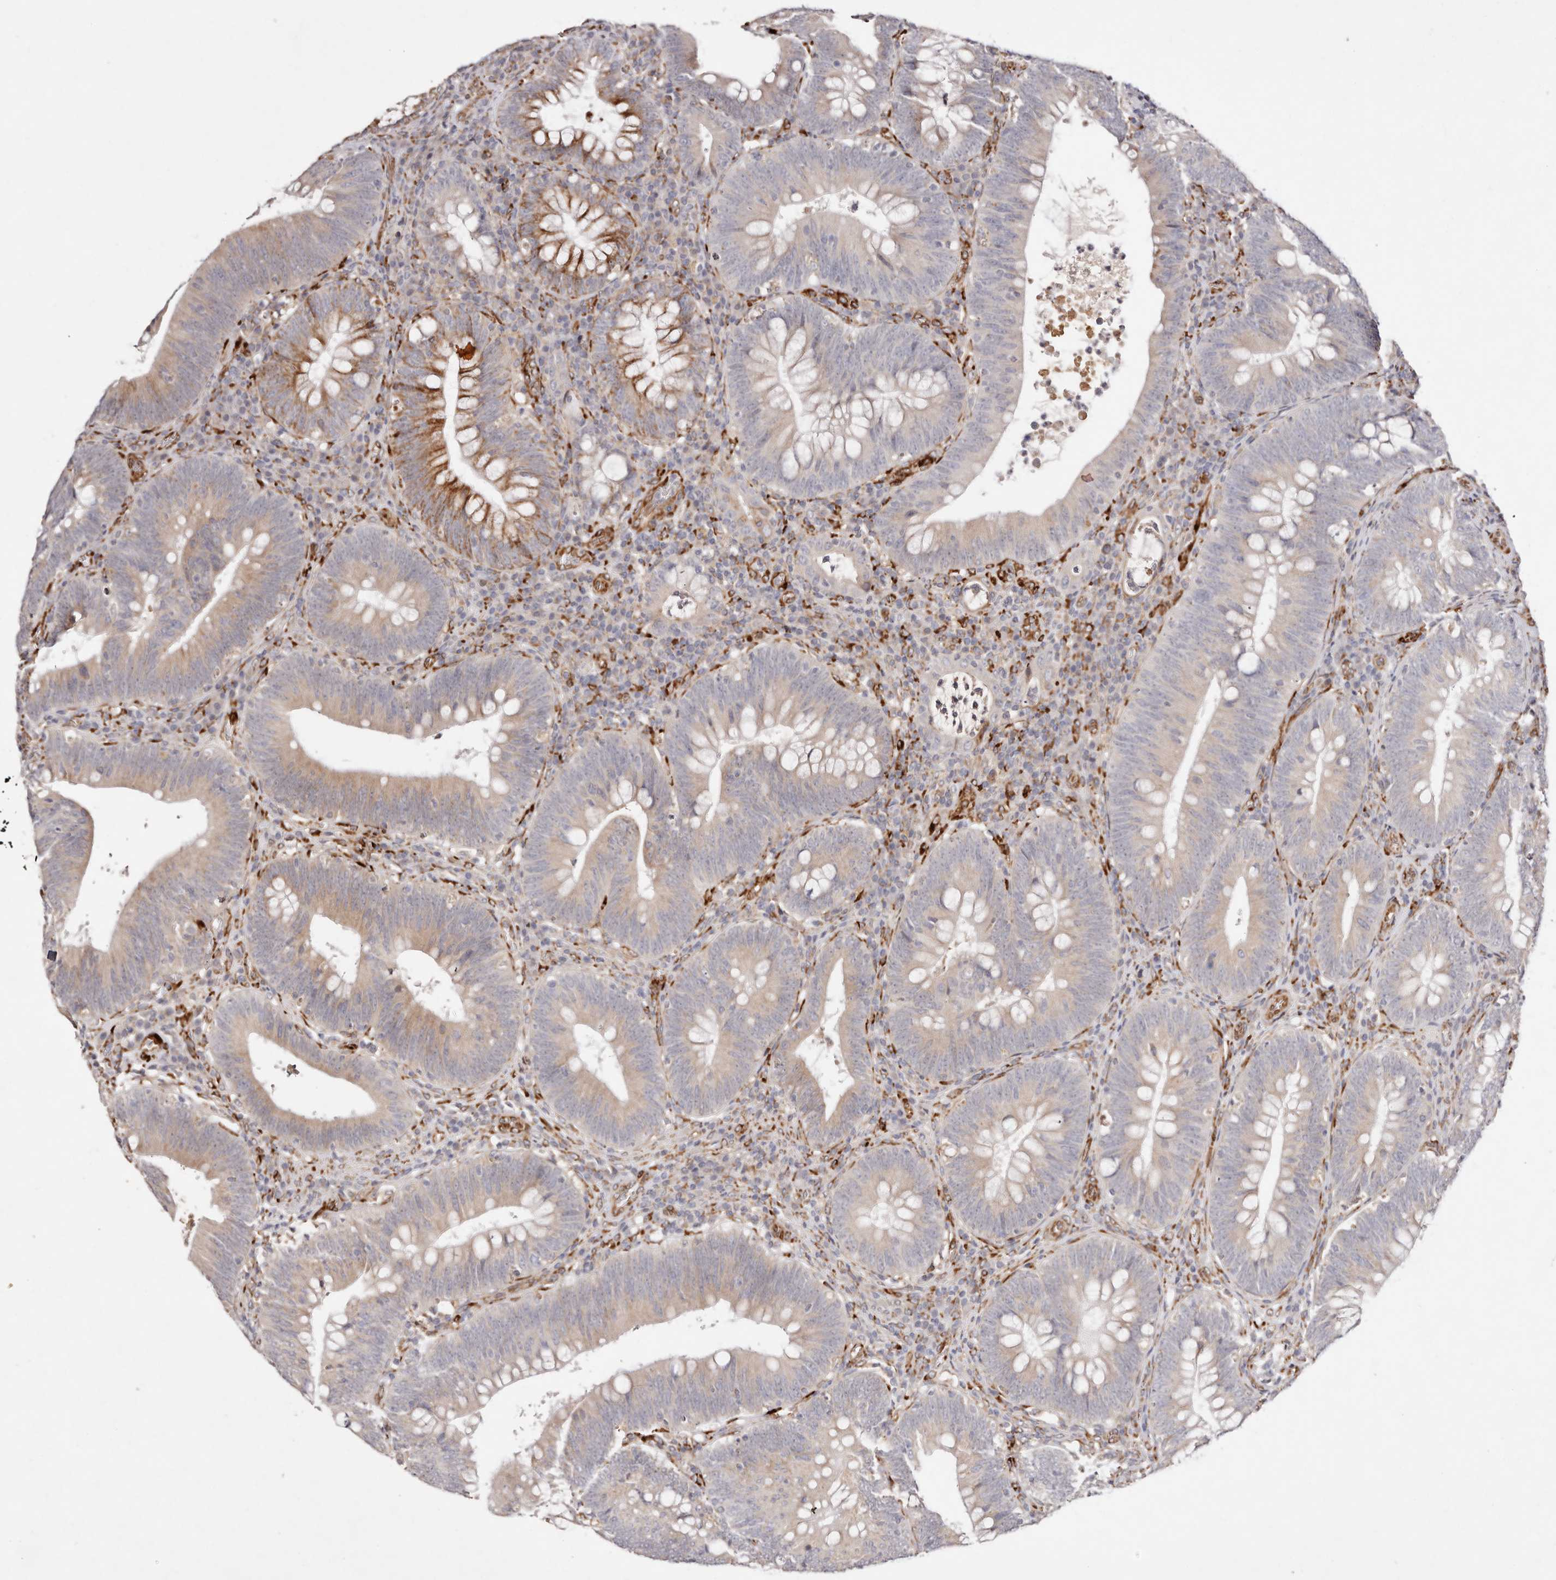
{"staining": {"intensity": "moderate", "quantity": ">75%", "location": "cytoplasmic/membranous"}, "tissue": "colorectal cancer", "cell_type": "Tumor cells", "image_type": "cancer", "snomed": [{"axis": "morphology", "description": "Normal tissue, NOS"}, {"axis": "topography", "description": "Colon"}], "caption": "A micrograph of colorectal cancer stained for a protein exhibits moderate cytoplasmic/membranous brown staining in tumor cells.", "gene": "SERPINH1", "patient": {"sex": "female", "age": 82}}